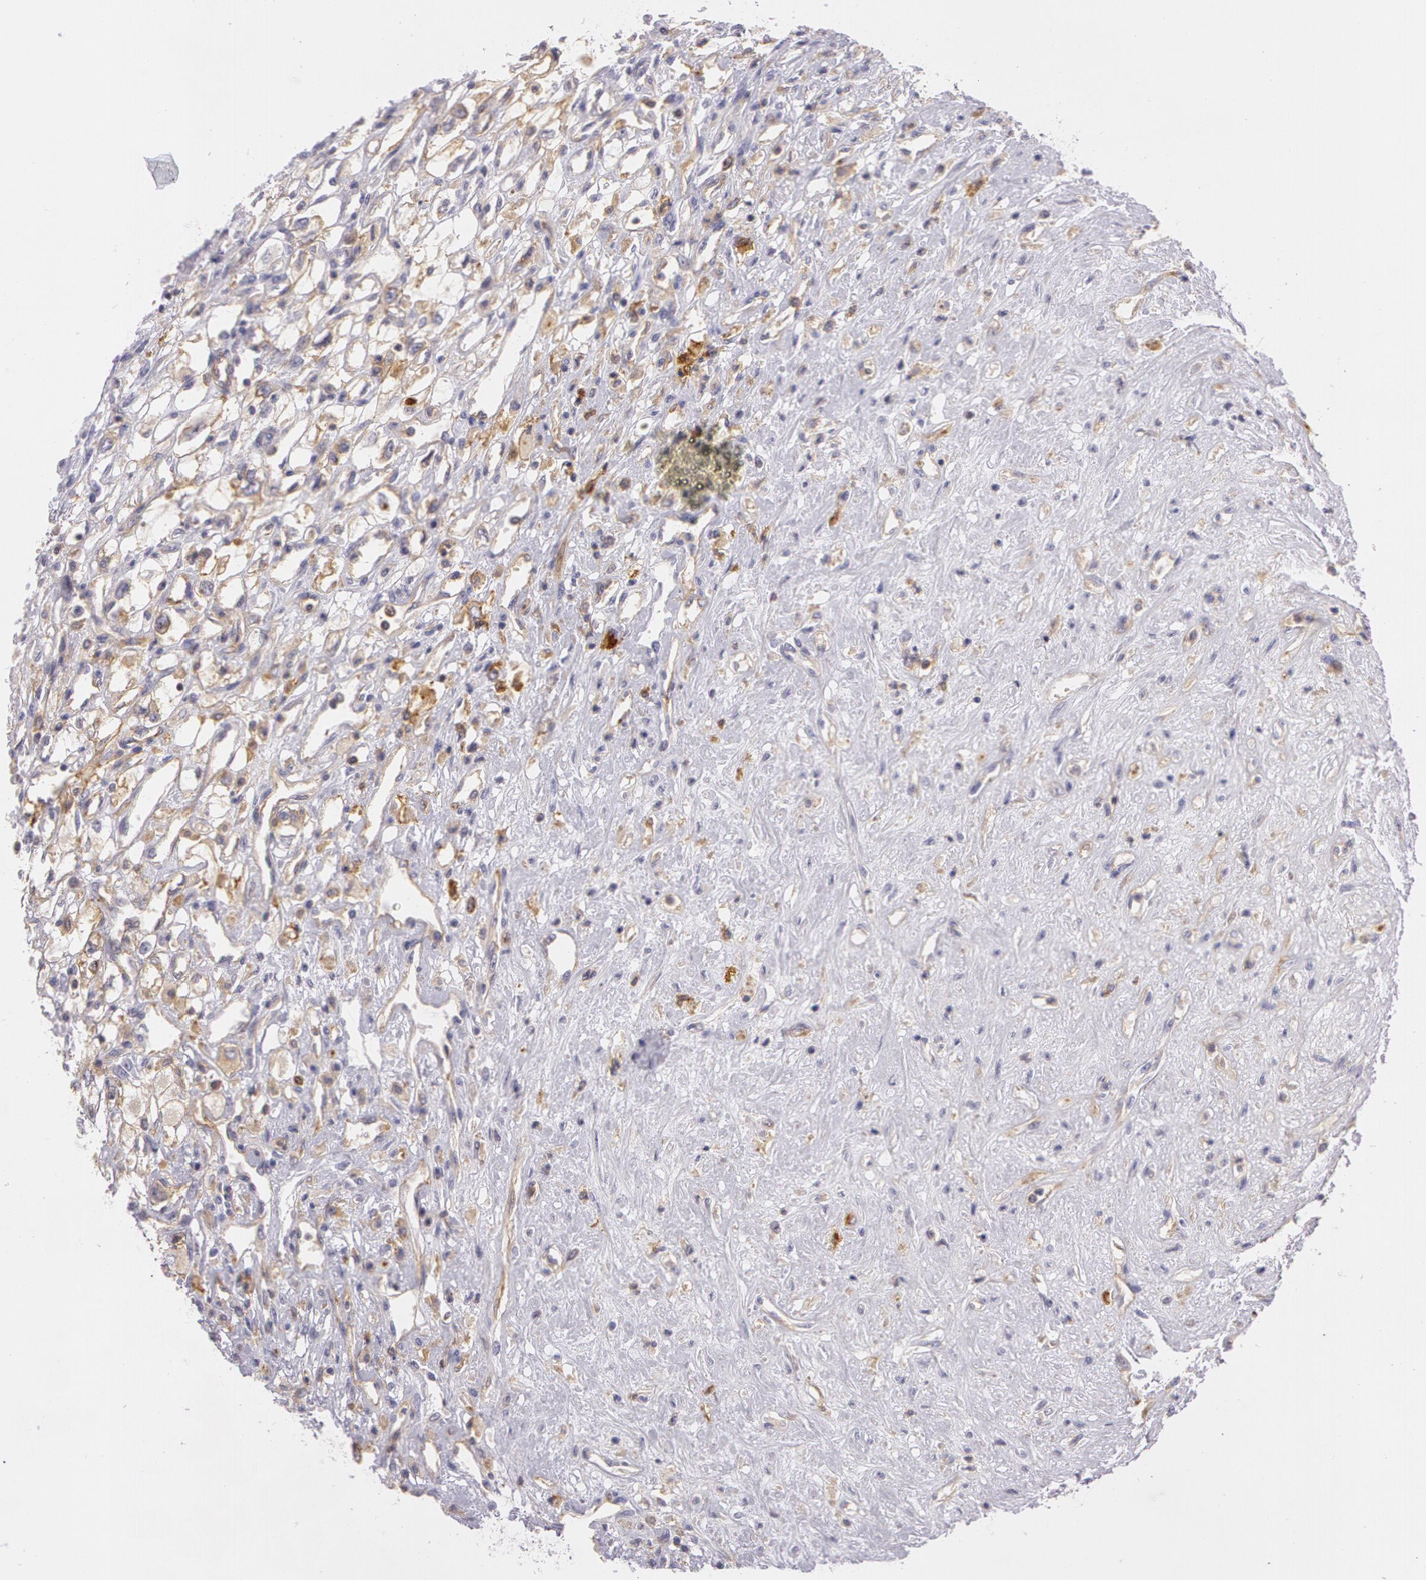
{"staining": {"intensity": "weak", "quantity": ">75%", "location": "cytoplasmic/membranous"}, "tissue": "renal cancer", "cell_type": "Tumor cells", "image_type": "cancer", "snomed": [{"axis": "morphology", "description": "Adenocarcinoma, NOS"}, {"axis": "topography", "description": "Kidney"}], "caption": "A brown stain labels weak cytoplasmic/membranous positivity of a protein in renal cancer (adenocarcinoma) tumor cells.", "gene": "LY75", "patient": {"sex": "male", "age": 57}}